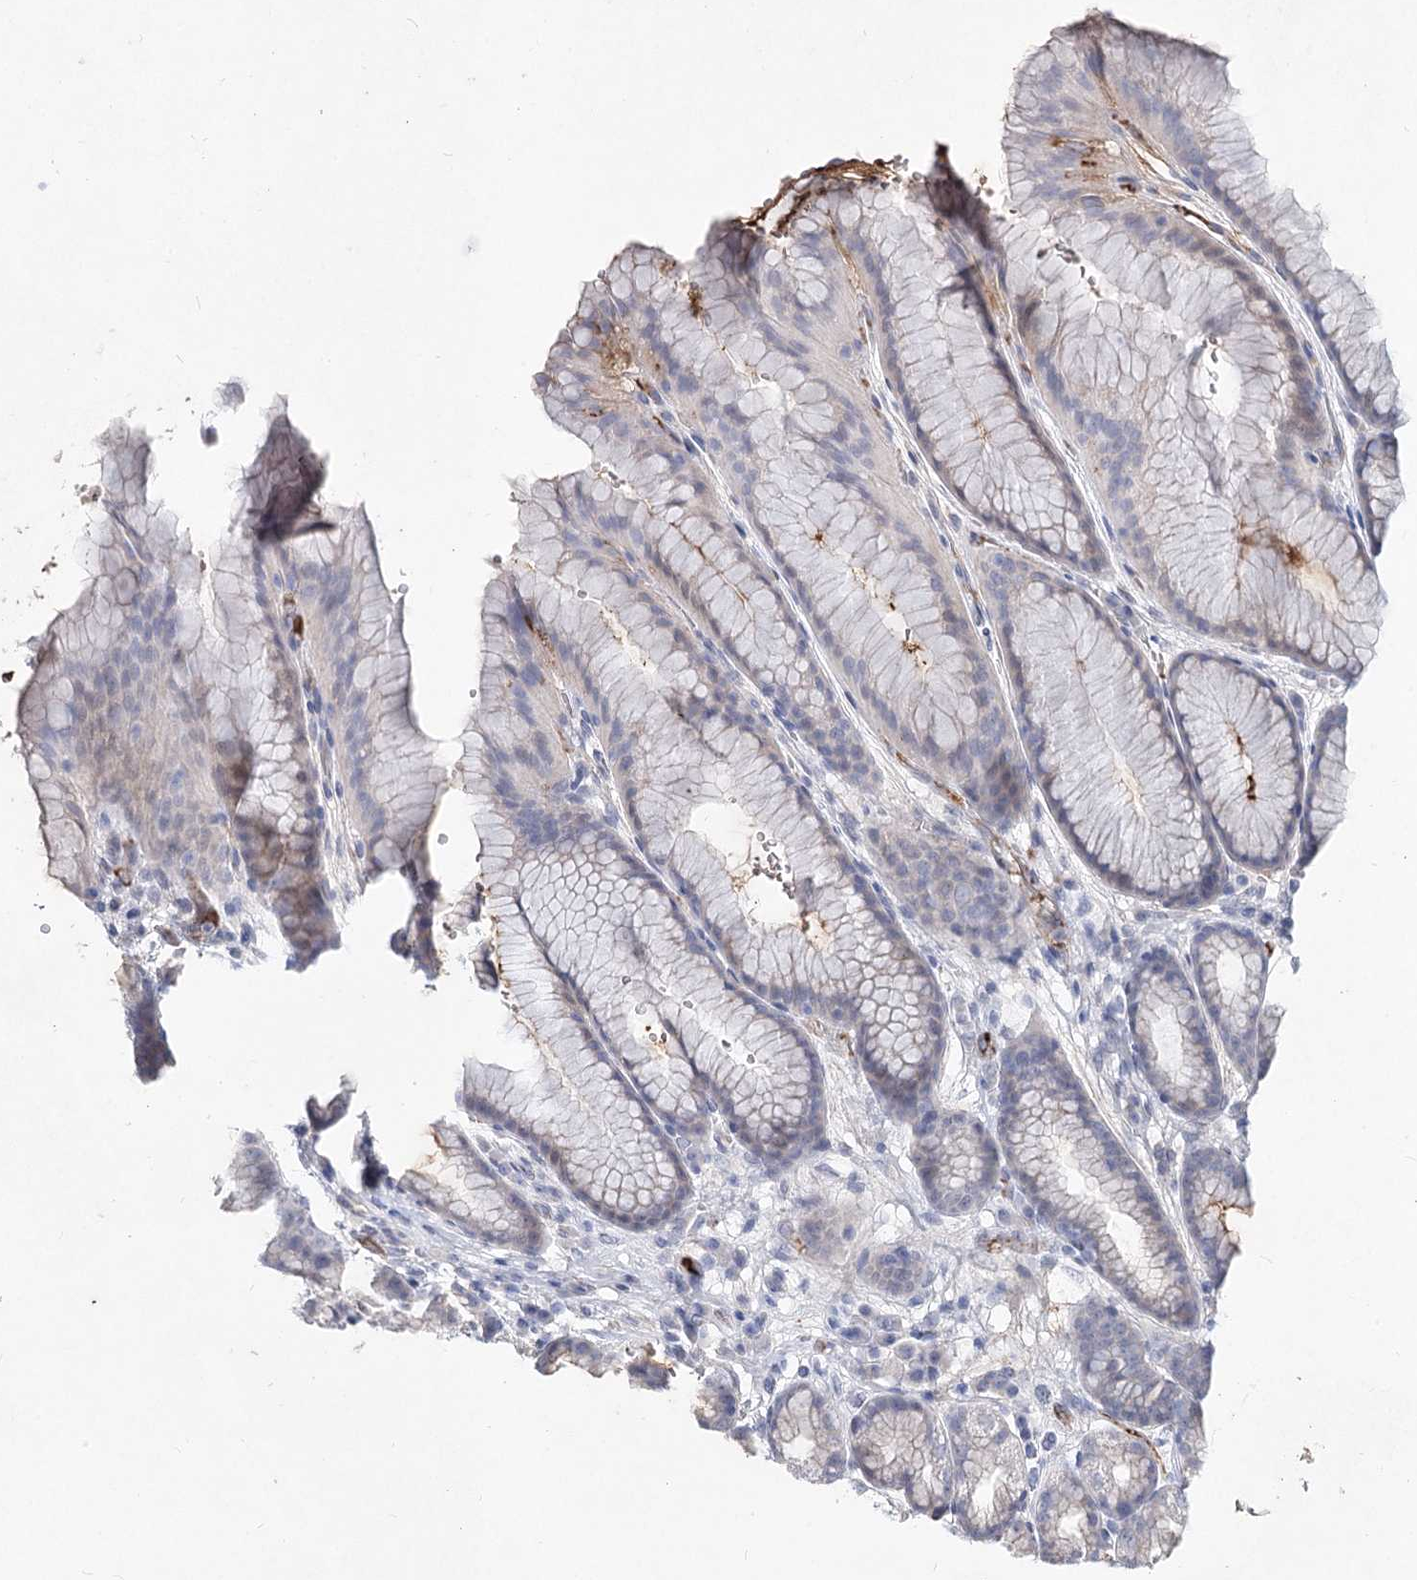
{"staining": {"intensity": "negative", "quantity": "none", "location": "none"}, "tissue": "stomach", "cell_type": "Glandular cells", "image_type": "normal", "snomed": [{"axis": "morphology", "description": "Normal tissue, NOS"}, {"axis": "morphology", "description": "Adenocarcinoma, NOS"}, {"axis": "topography", "description": "Stomach"}], "caption": "Immunohistochemistry (IHC) photomicrograph of unremarkable stomach stained for a protein (brown), which demonstrates no positivity in glandular cells.", "gene": "TASOR2", "patient": {"sex": "male", "age": 57}}